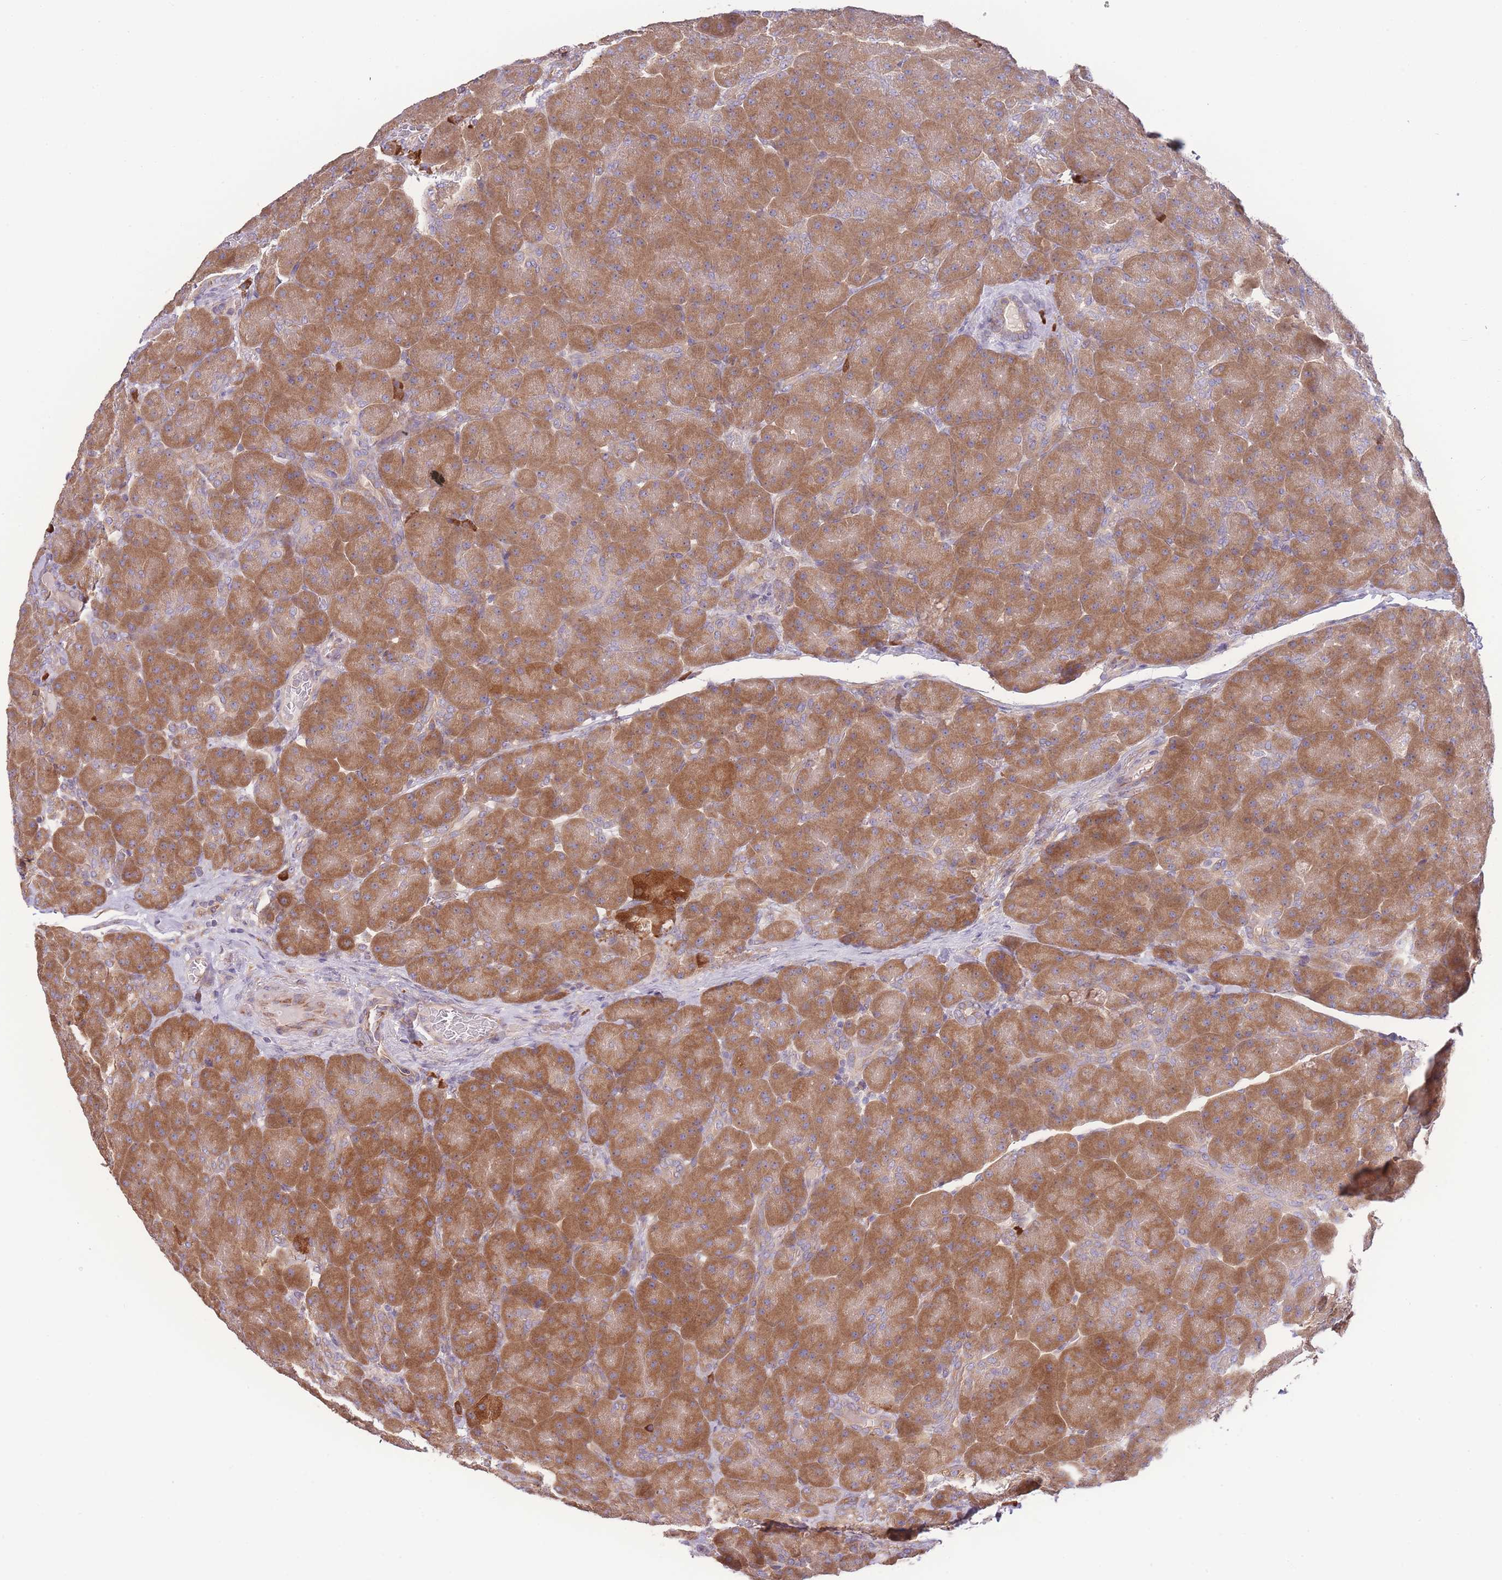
{"staining": {"intensity": "moderate", "quantity": ">75%", "location": "cytoplasmic/membranous"}, "tissue": "pancreas", "cell_type": "Exocrine glandular cells", "image_type": "normal", "snomed": [{"axis": "morphology", "description": "Normal tissue, NOS"}, {"axis": "topography", "description": "Pancreas"}], "caption": "Brown immunohistochemical staining in unremarkable pancreas demonstrates moderate cytoplasmic/membranous expression in approximately >75% of exocrine glandular cells. The protein is stained brown, and the nuclei are stained in blue (DAB (3,3'-diaminobenzidine) IHC with brightfield microscopy, high magnification).", "gene": "BEX1", "patient": {"sex": "male", "age": 66}}